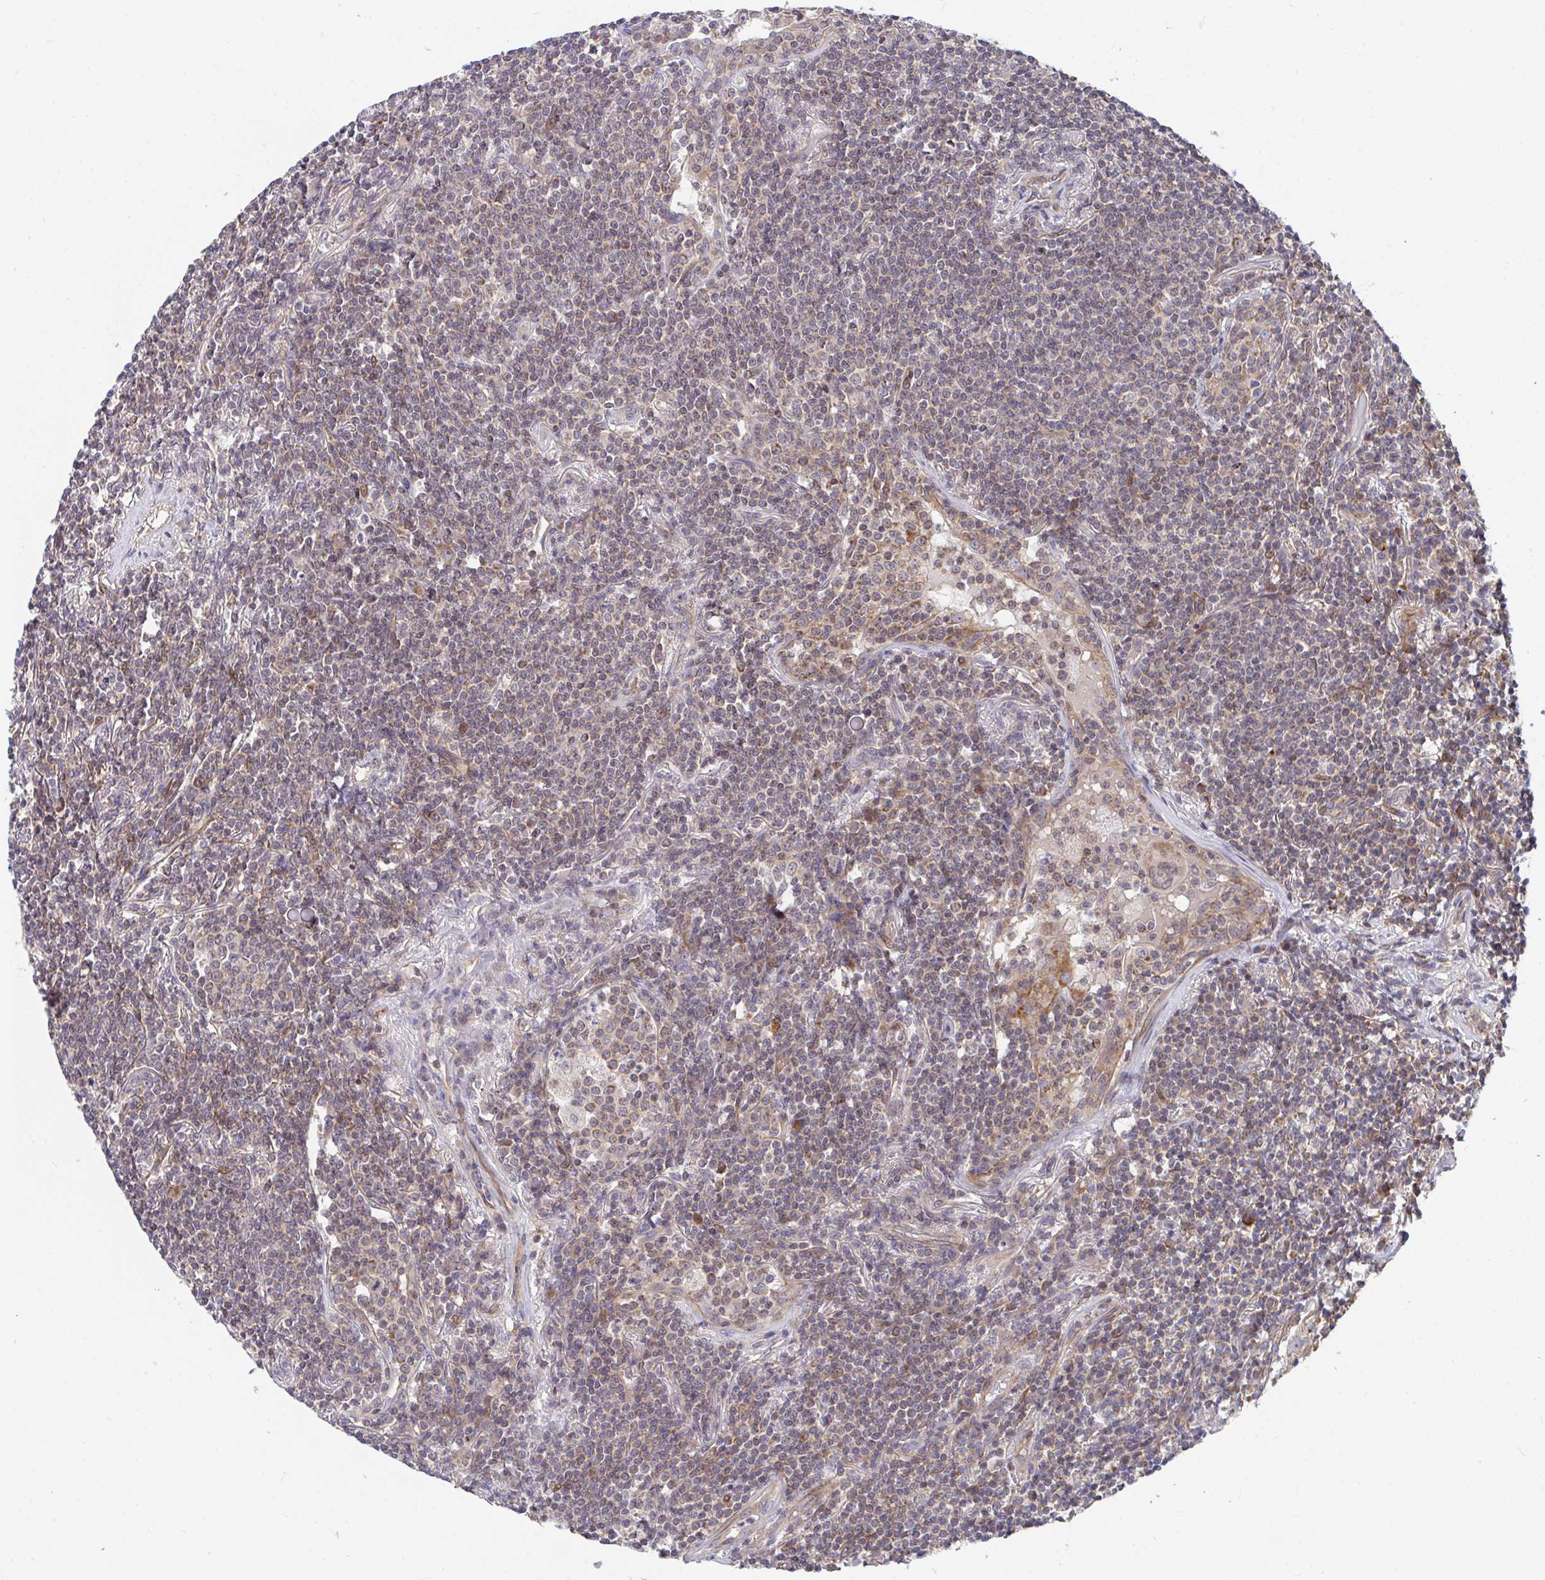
{"staining": {"intensity": "weak", "quantity": "25%-75%", "location": "cytoplasmic/membranous"}, "tissue": "lymphoma", "cell_type": "Tumor cells", "image_type": "cancer", "snomed": [{"axis": "morphology", "description": "Malignant lymphoma, non-Hodgkin's type, Low grade"}, {"axis": "topography", "description": "Lung"}], "caption": "Immunohistochemical staining of human lymphoma shows low levels of weak cytoplasmic/membranous positivity in approximately 25%-75% of tumor cells.", "gene": "EIF1AD", "patient": {"sex": "female", "age": 71}}